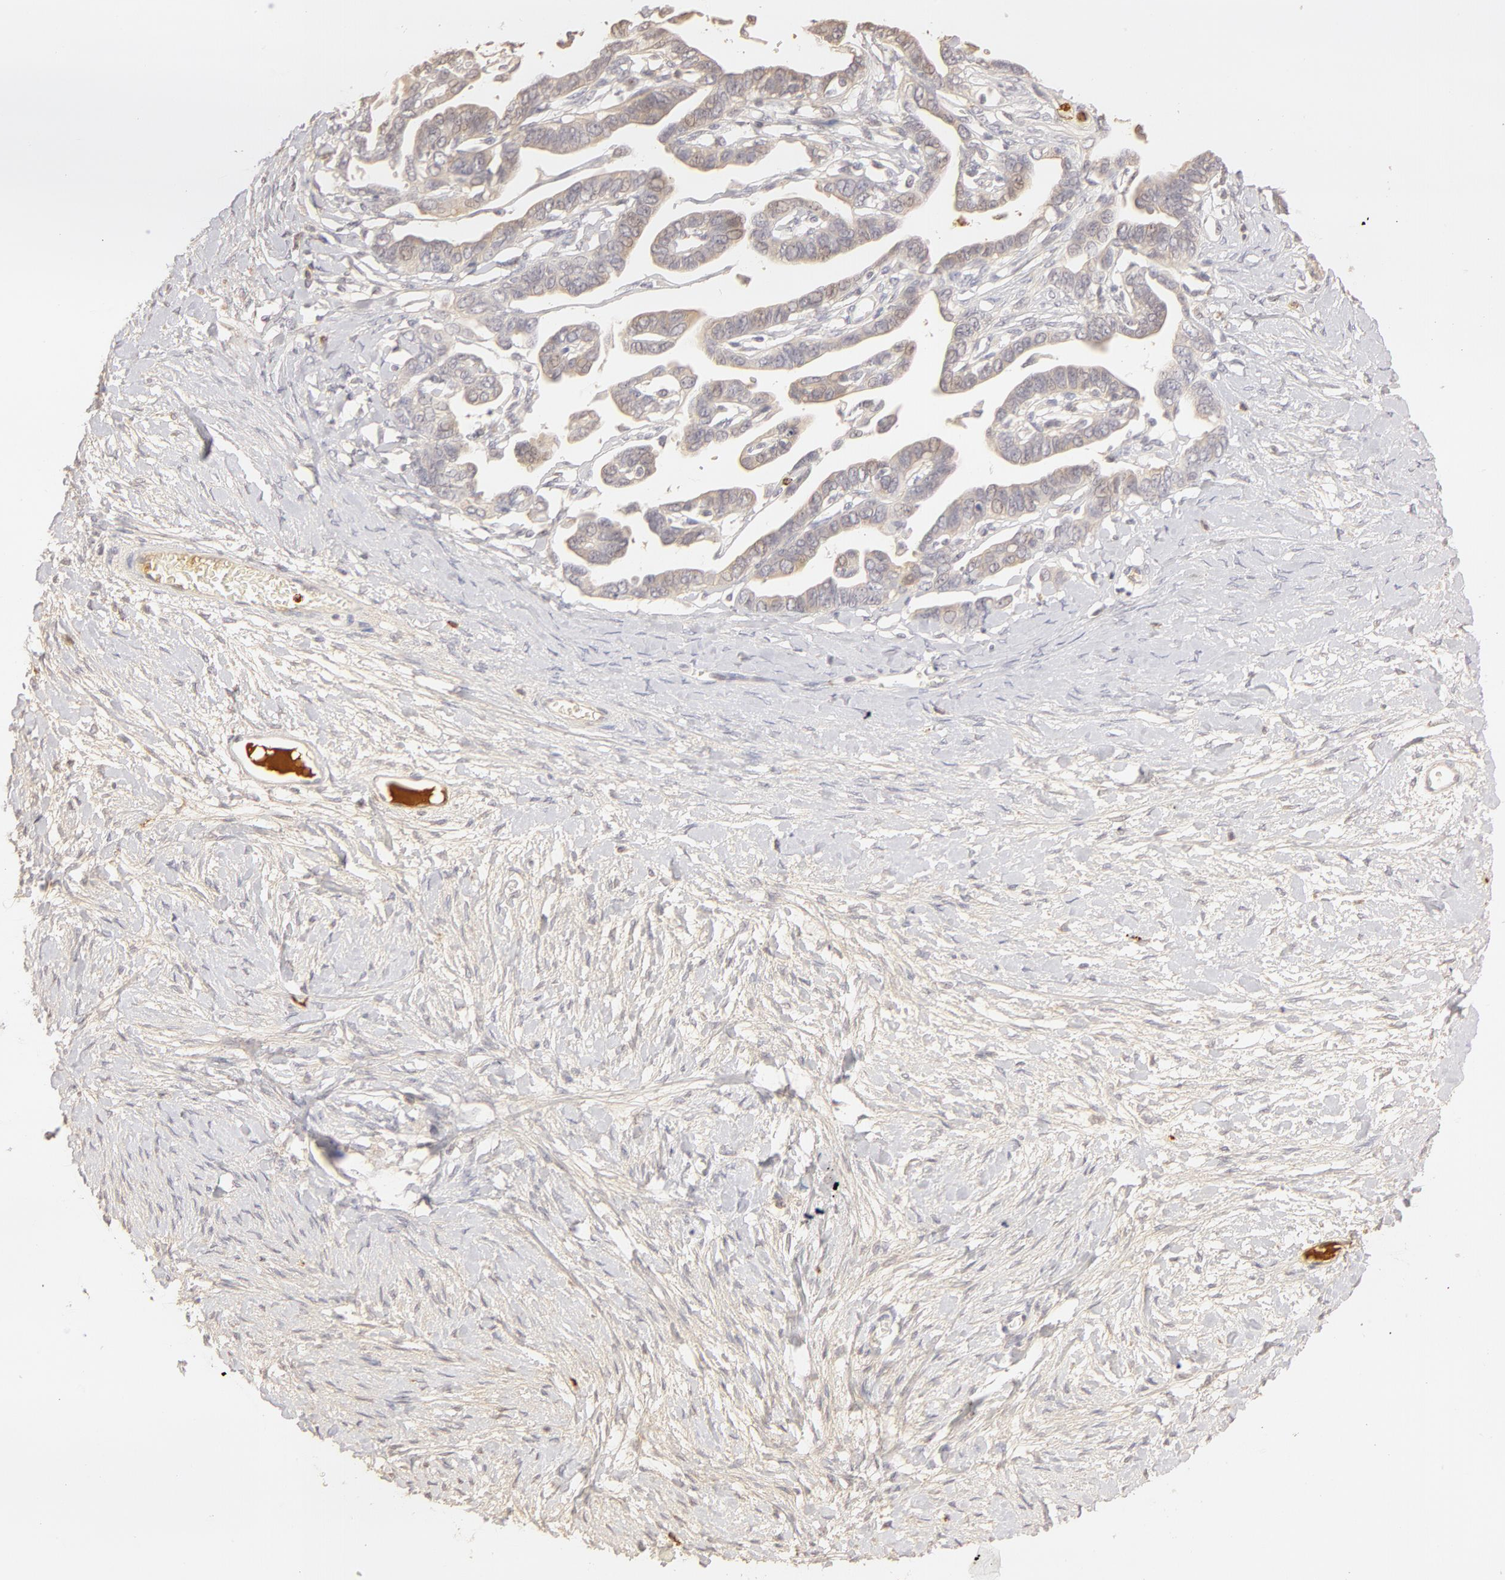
{"staining": {"intensity": "negative", "quantity": "none", "location": "none"}, "tissue": "ovarian cancer", "cell_type": "Tumor cells", "image_type": "cancer", "snomed": [{"axis": "morphology", "description": "Cystadenocarcinoma, serous, NOS"}, {"axis": "topography", "description": "Ovary"}], "caption": "Histopathology image shows no significant protein expression in tumor cells of ovarian serous cystadenocarcinoma.", "gene": "C1R", "patient": {"sex": "female", "age": 69}}